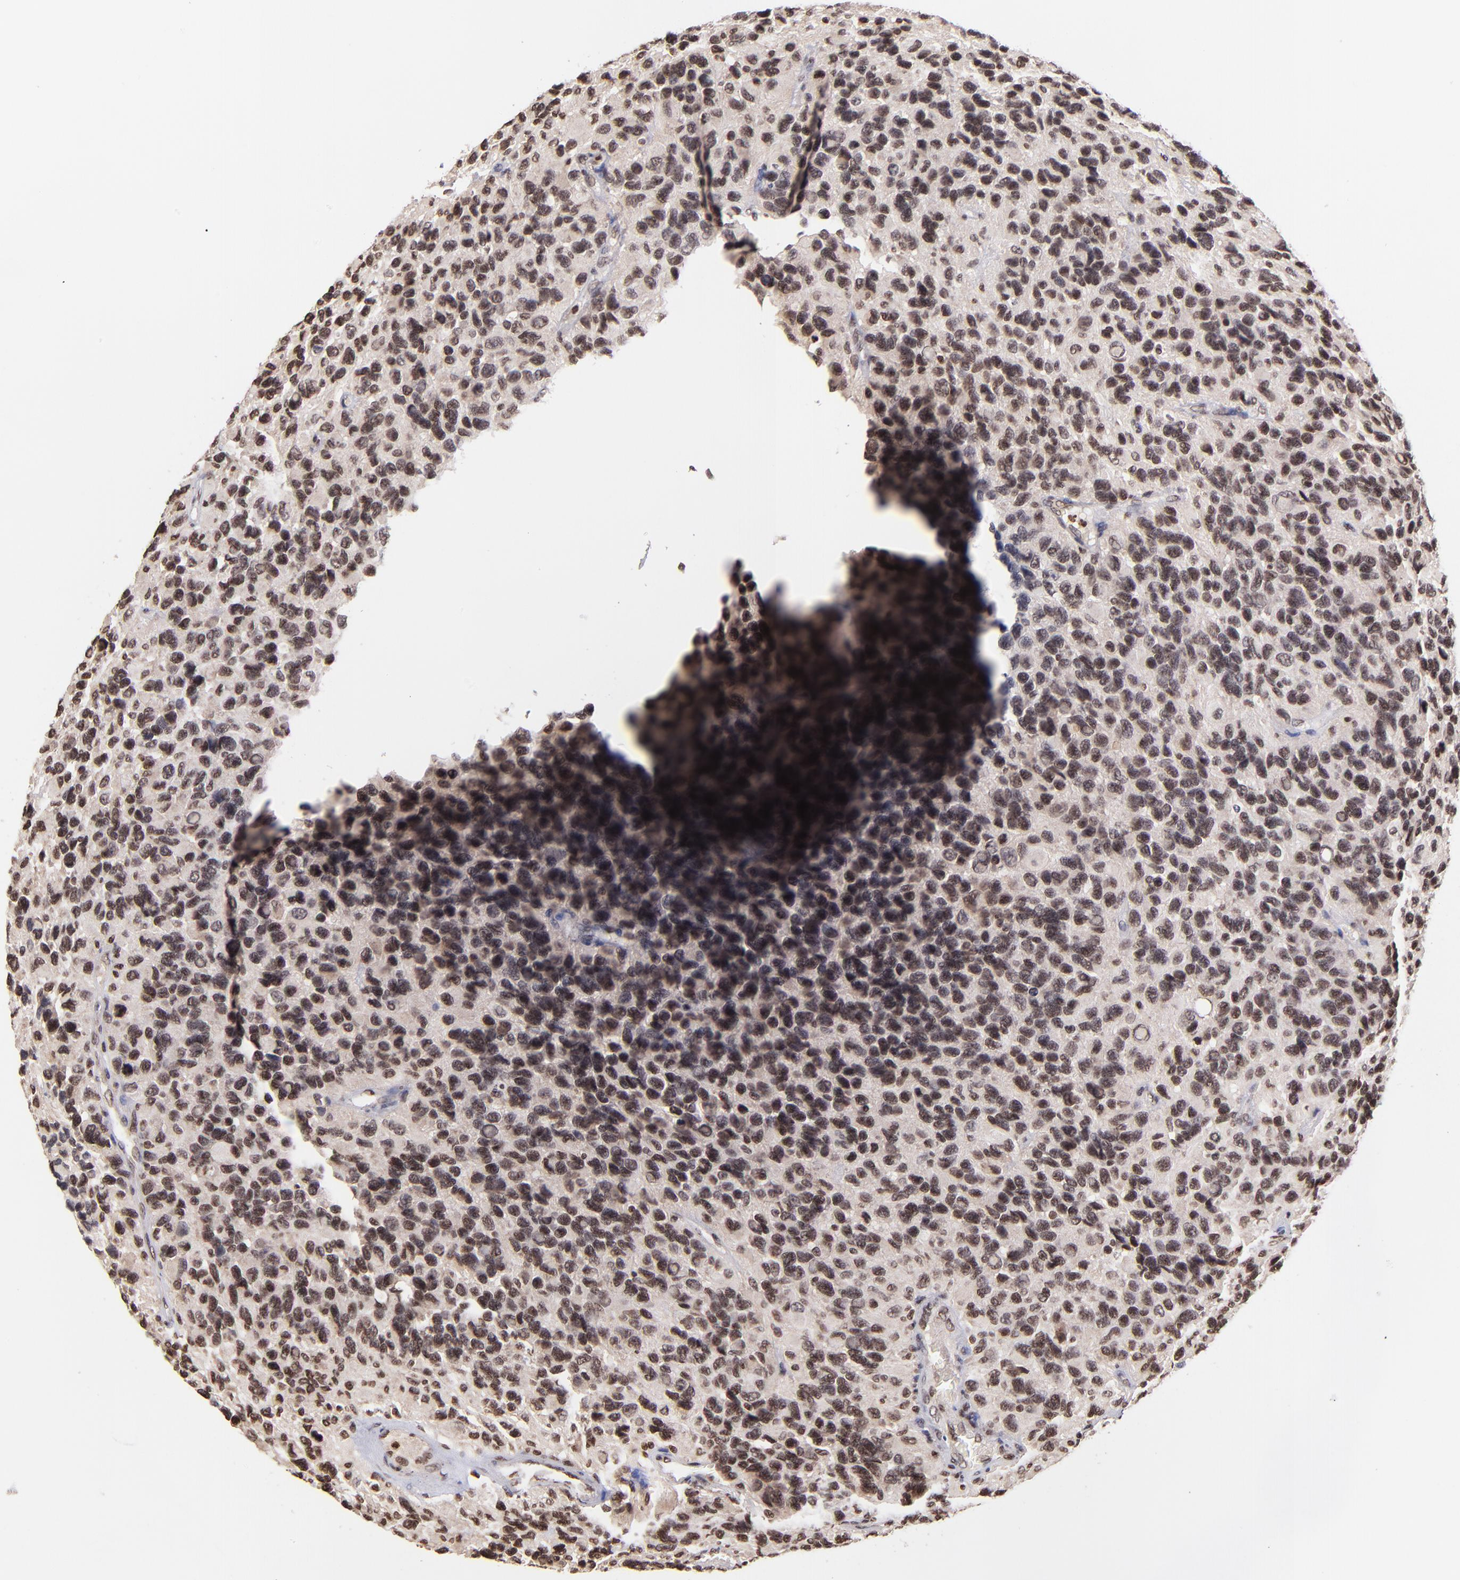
{"staining": {"intensity": "strong", "quantity": ">75%", "location": "nuclear"}, "tissue": "glioma", "cell_type": "Tumor cells", "image_type": "cancer", "snomed": [{"axis": "morphology", "description": "Glioma, malignant, High grade"}, {"axis": "topography", "description": "Brain"}], "caption": "Immunohistochemistry photomicrograph of glioma stained for a protein (brown), which exhibits high levels of strong nuclear expression in approximately >75% of tumor cells.", "gene": "WDR25", "patient": {"sex": "male", "age": 77}}